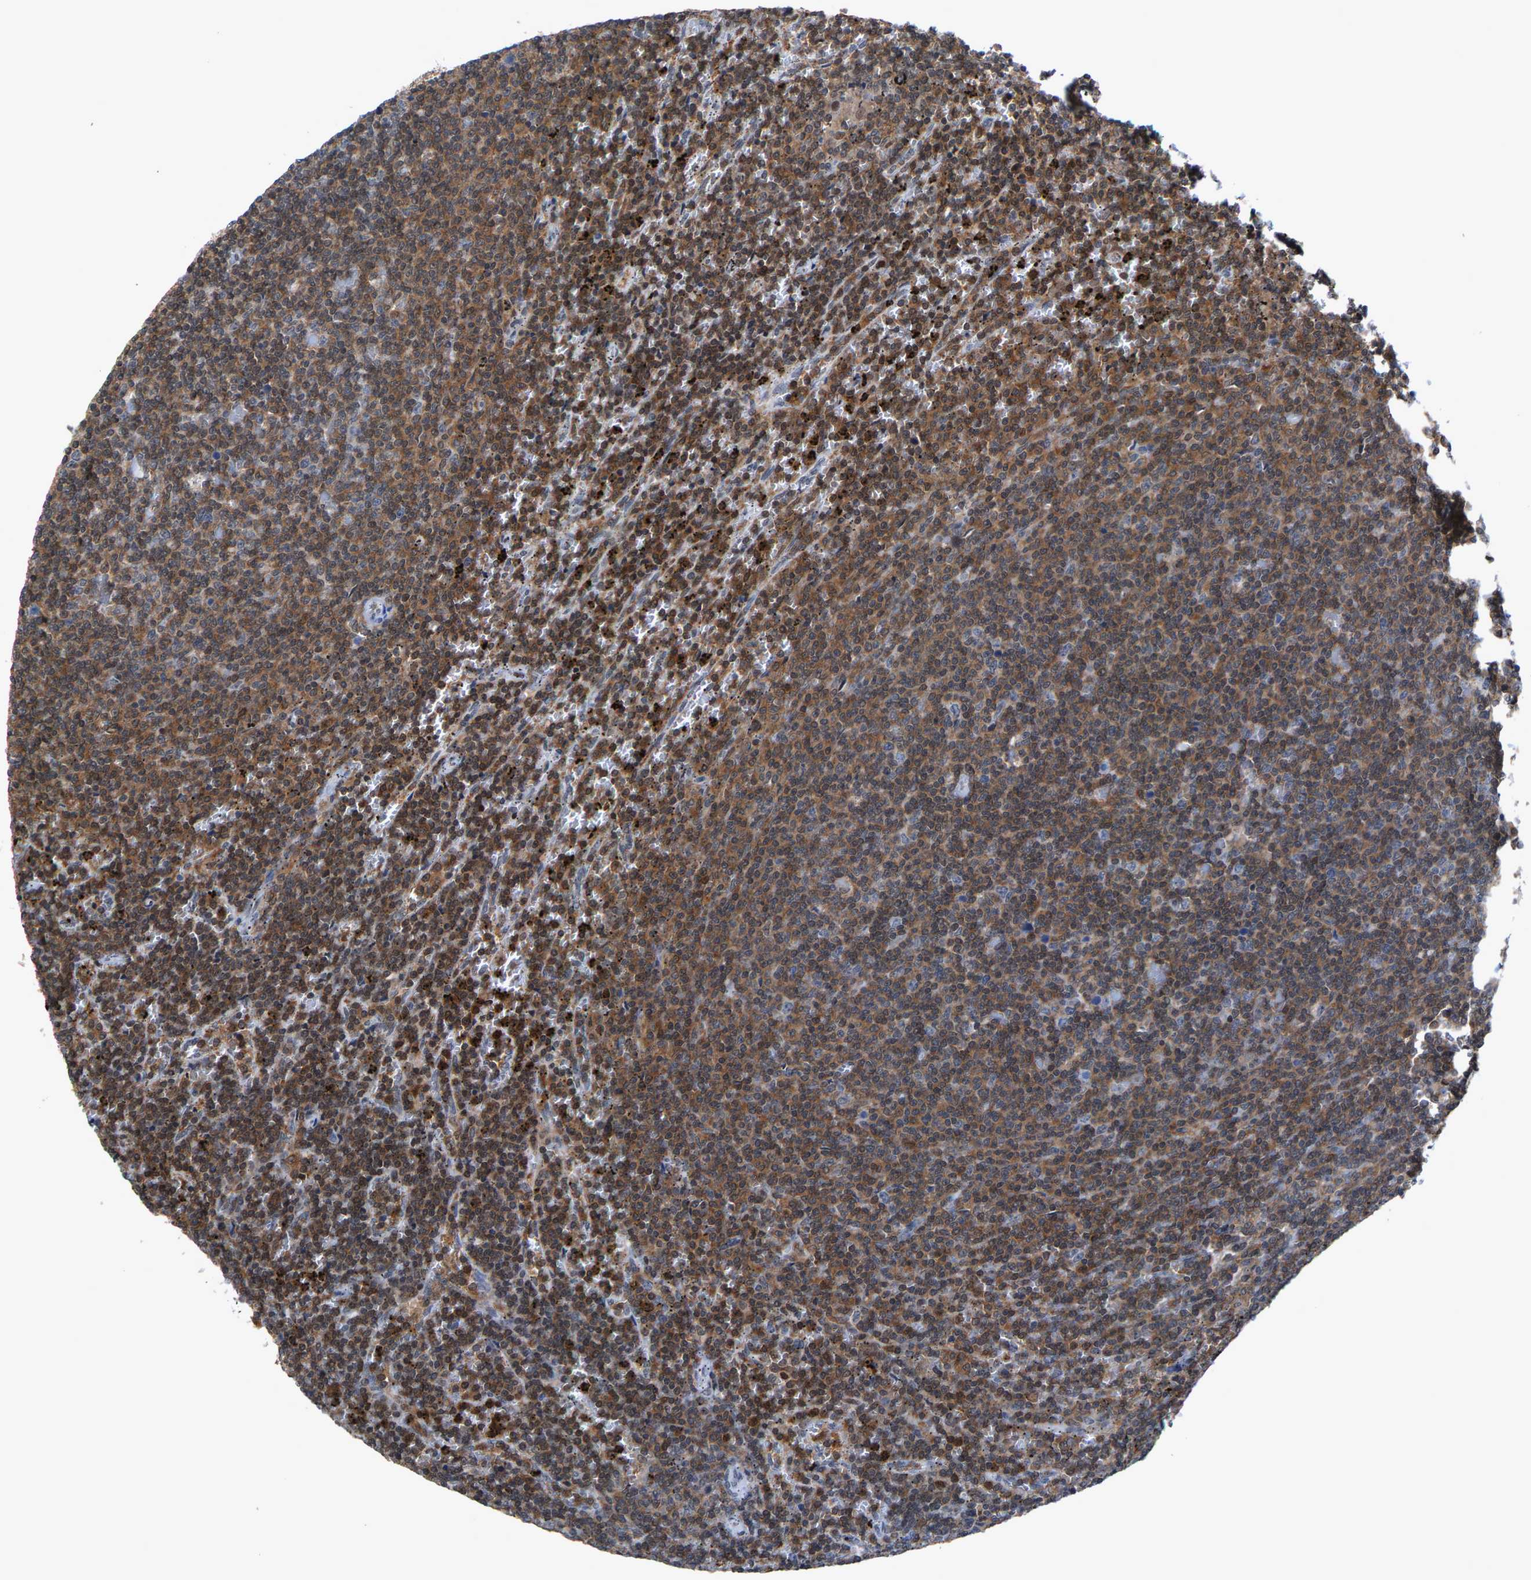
{"staining": {"intensity": "moderate", "quantity": ">75%", "location": "cytoplasmic/membranous"}, "tissue": "lymphoma", "cell_type": "Tumor cells", "image_type": "cancer", "snomed": [{"axis": "morphology", "description": "Malignant lymphoma, non-Hodgkin's type, Low grade"}, {"axis": "topography", "description": "Spleen"}], "caption": "Malignant lymphoma, non-Hodgkin's type (low-grade) stained with a brown dye exhibits moderate cytoplasmic/membranous positive expression in approximately >75% of tumor cells.", "gene": "FGD3", "patient": {"sex": "female", "age": 50}}